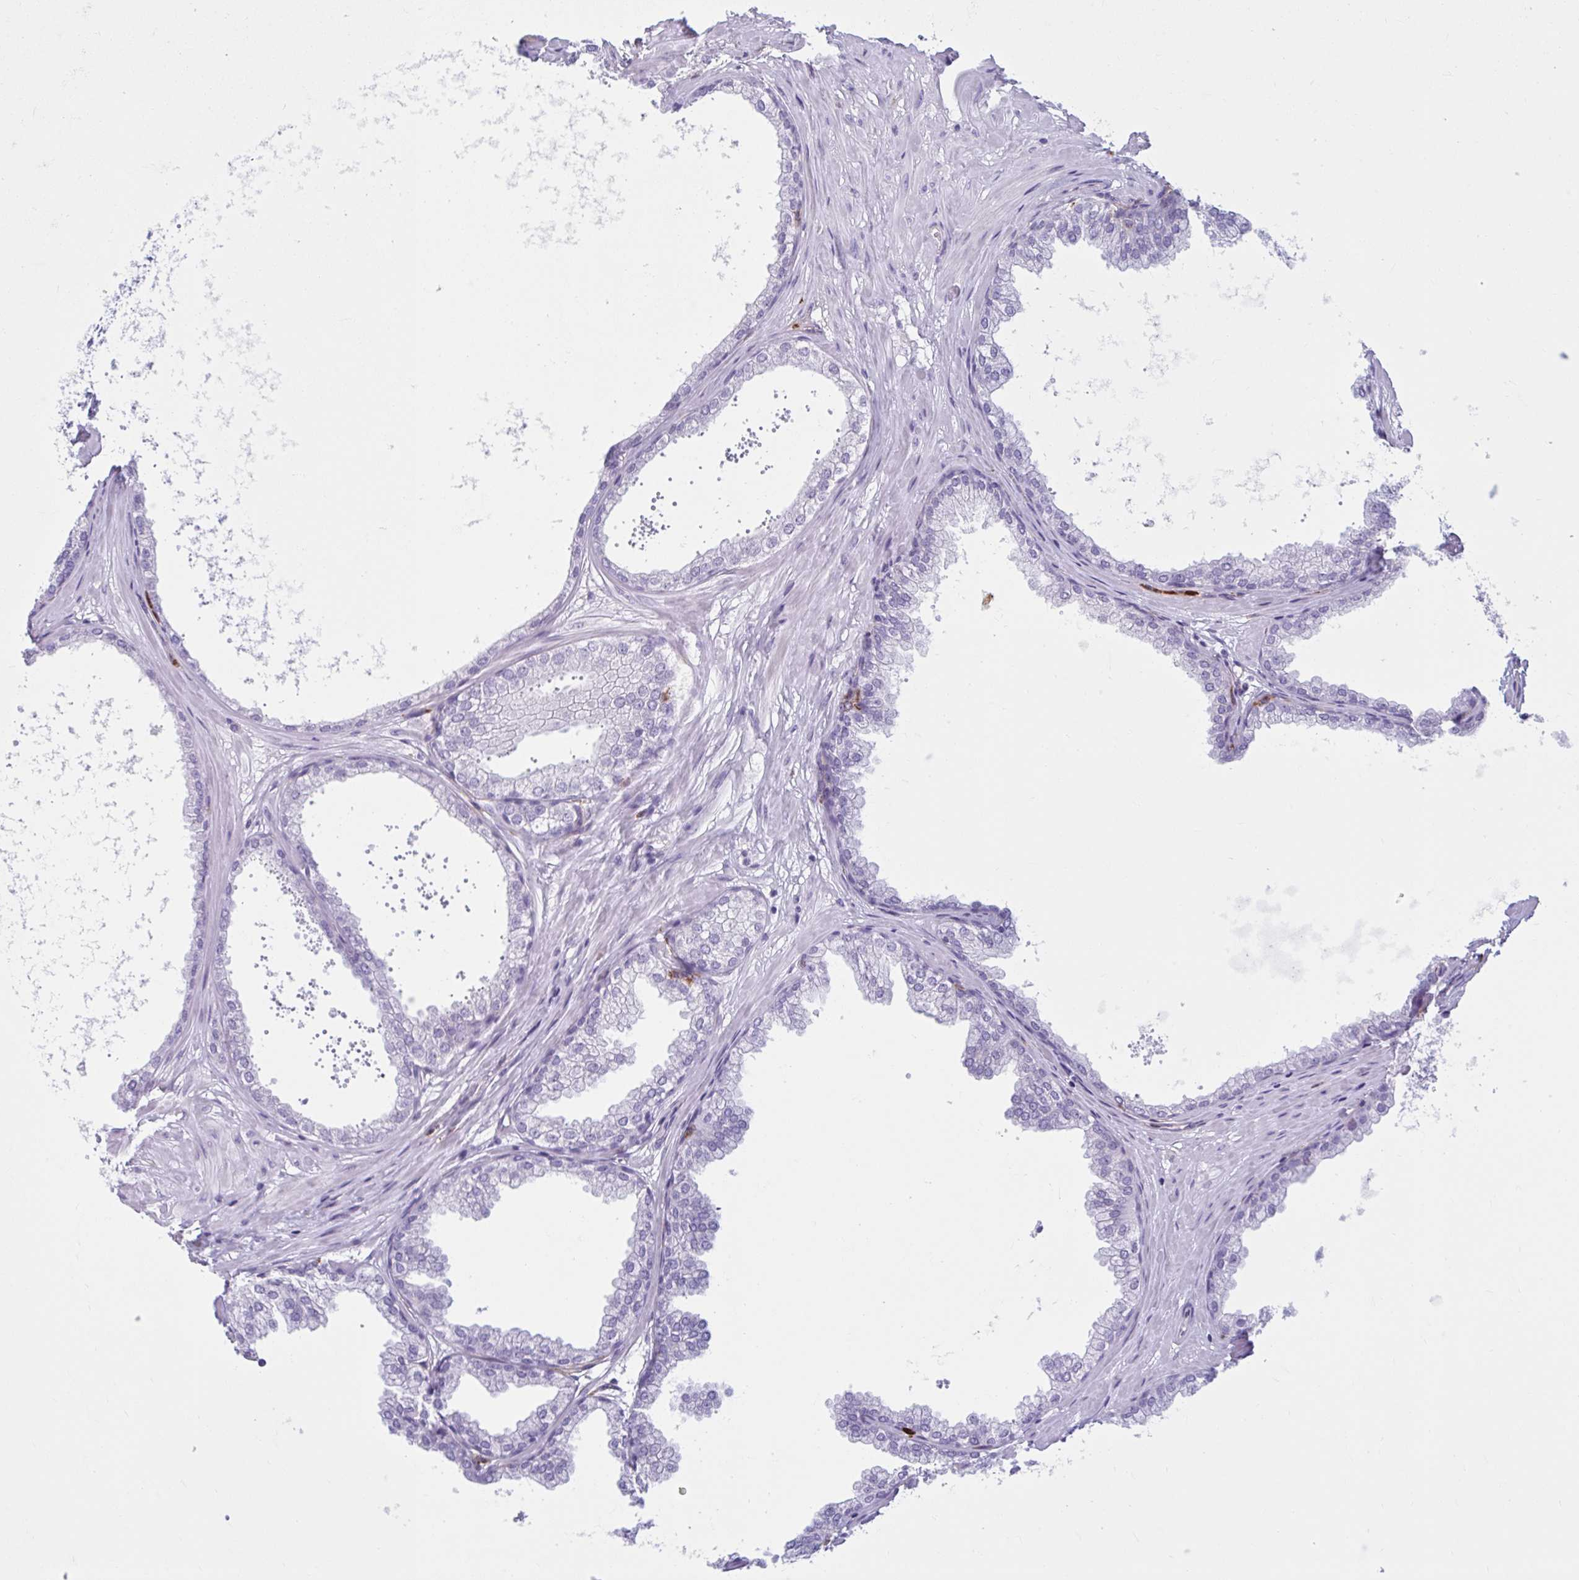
{"staining": {"intensity": "negative", "quantity": "none", "location": "none"}, "tissue": "prostate", "cell_type": "Glandular cells", "image_type": "normal", "snomed": [{"axis": "morphology", "description": "Normal tissue, NOS"}, {"axis": "topography", "description": "Prostate"}], "caption": "This photomicrograph is of benign prostate stained with immunohistochemistry to label a protein in brown with the nuclei are counter-stained blue. There is no positivity in glandular cells. Nuclei are stained in blue.", "gene": "CEP120", "patient": {"sex": "male", "age": 37}}